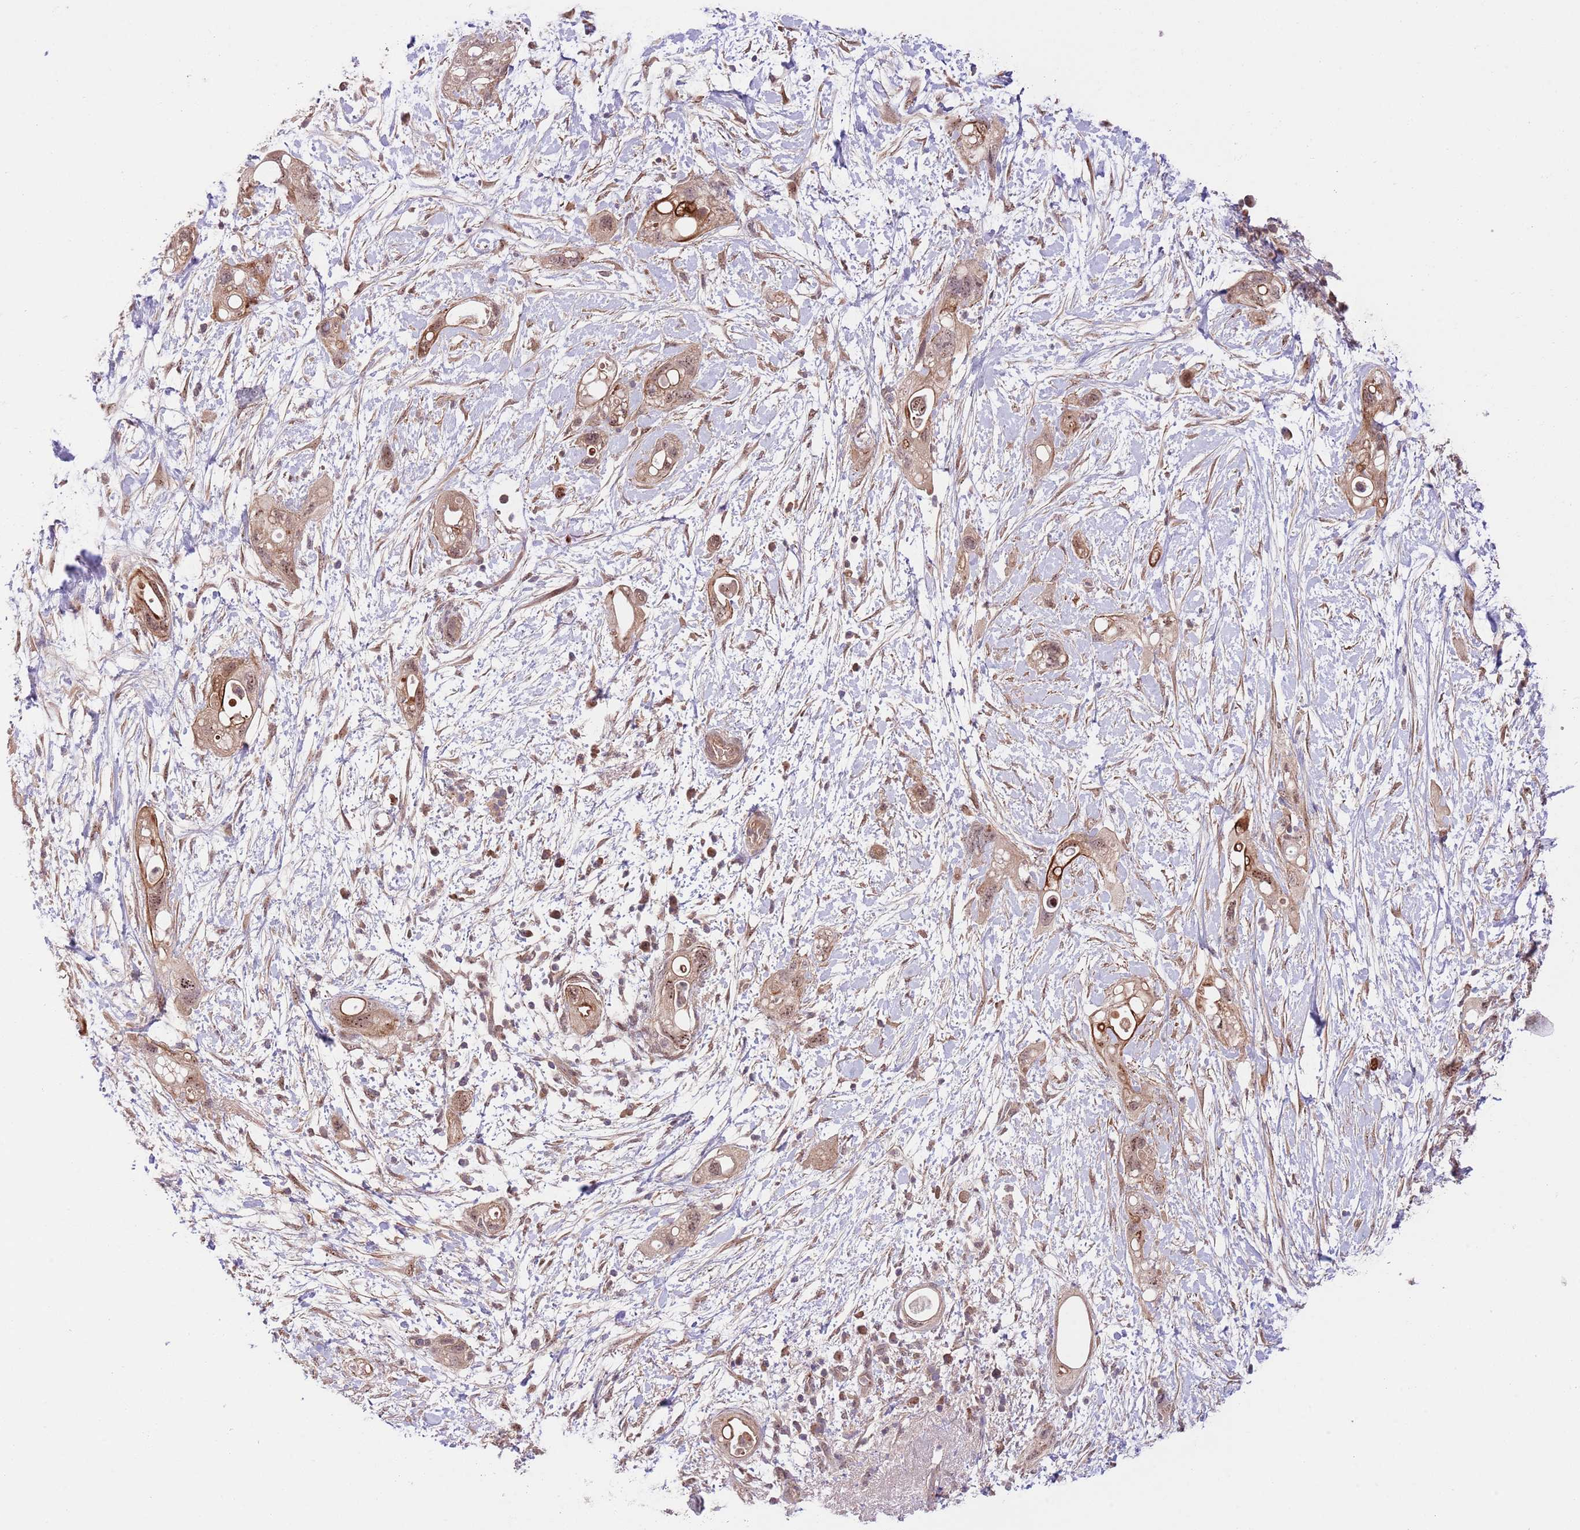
{"staining": {"intensity": "moderate", "quantity": "25%-75%", "location": "cytoplasmic/membranous,nuclear"}, "tissue": "pancreatic cancer", "cell_type": "Tumor cells", "image_type": "cancer", "snomed": [{"axis": "morphology", "description": "Adenocarcinoma, NOS"}, {"axis": "topography", "description": "Pancreas"}], "caption": "Brown immunohistochemical staining in human pancreatic adenocarcinoma demonstrates moderate cytoplasmic/membranous and nuclear staining in about 25%-75% of tumor cells.", "gene": "PRR16", "patient": {"sex": "female", "age": 72}}